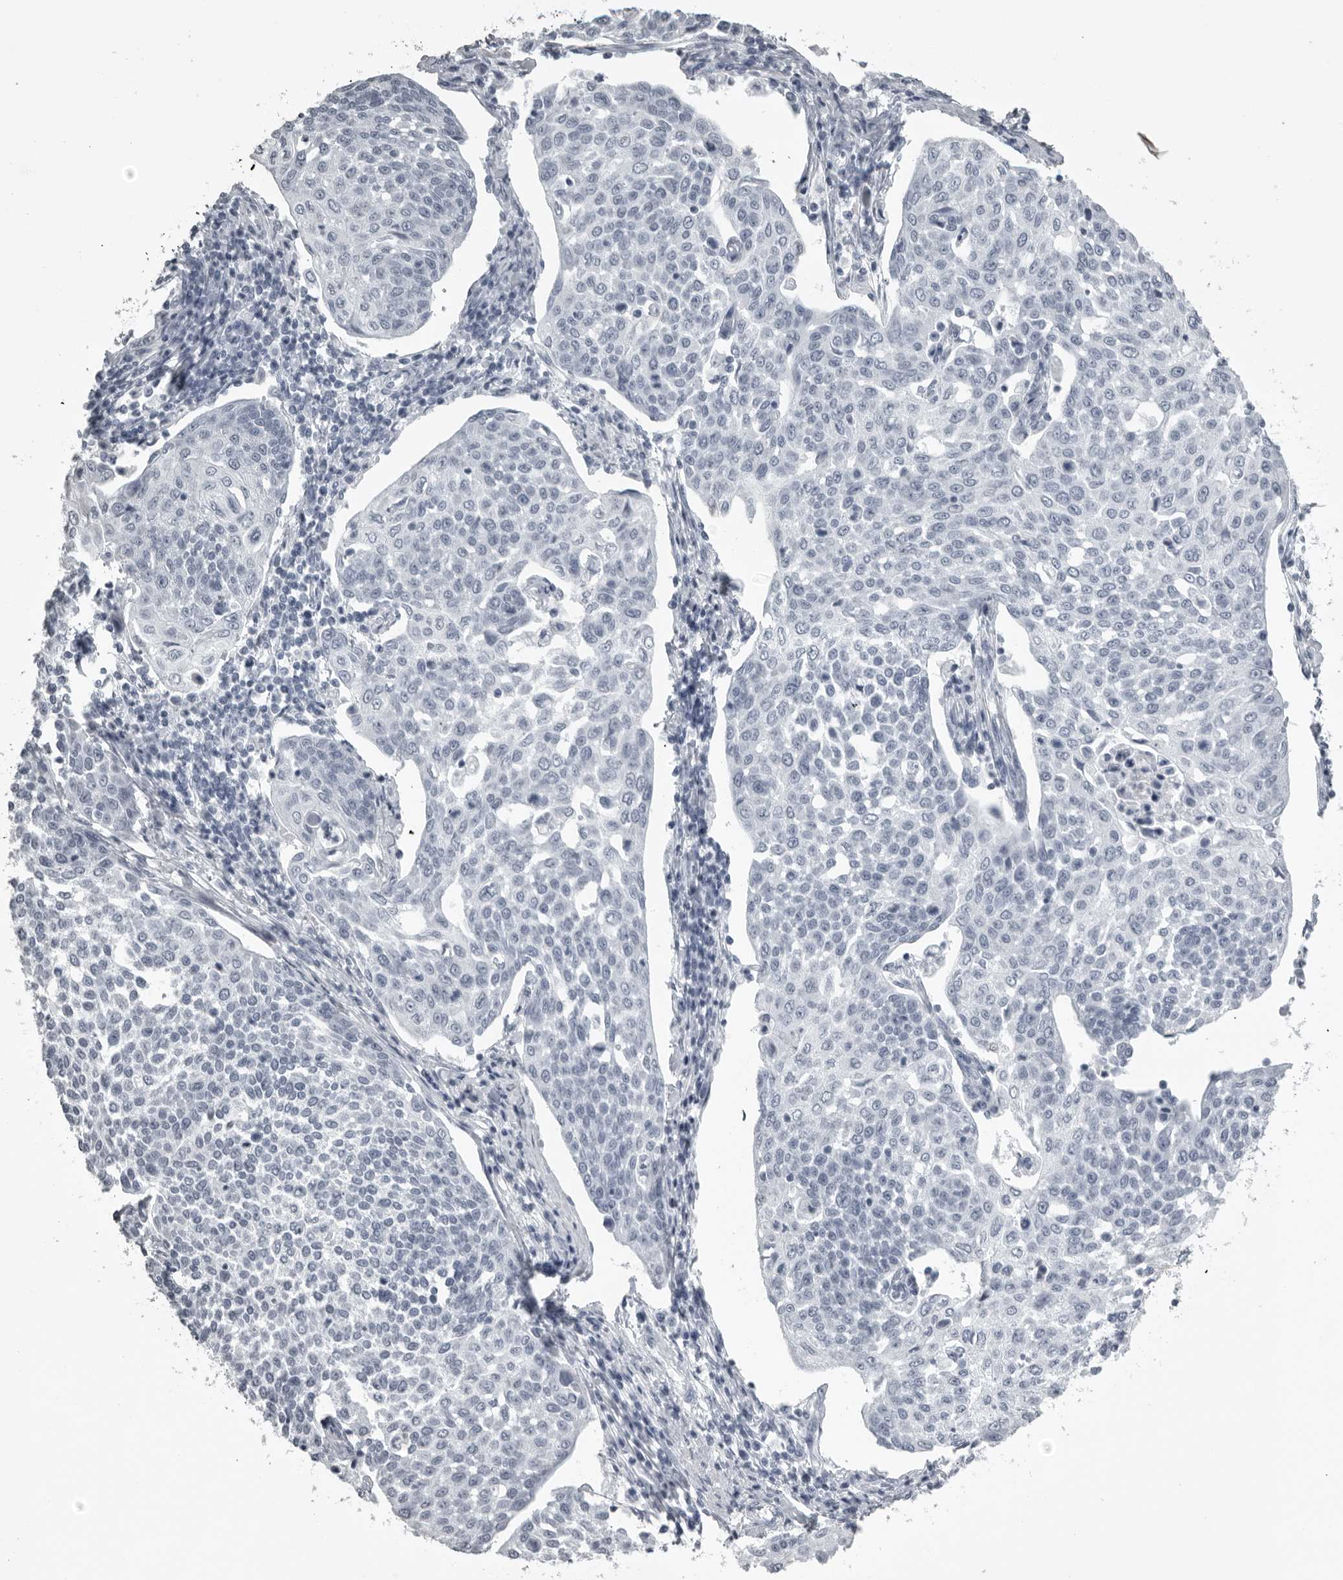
{"staining": {"intensity": "negative", "quantity": "none", "location": "none"}, "tissue": "cervical cancer", "cell_type": "Tumor cells", "image_type": "cancer", "snomed": [{"axis": "morphology", "description": "Squamous cell carcinoma, NOS"}, {"axis": "topography", "description": "Cervix"}], "caption": "The image exhibits no significant staining in tumor cells of cervical squamous cell carcinoma.", "gene": "UROD", "patient": {"sex": "female", "age": 34}}